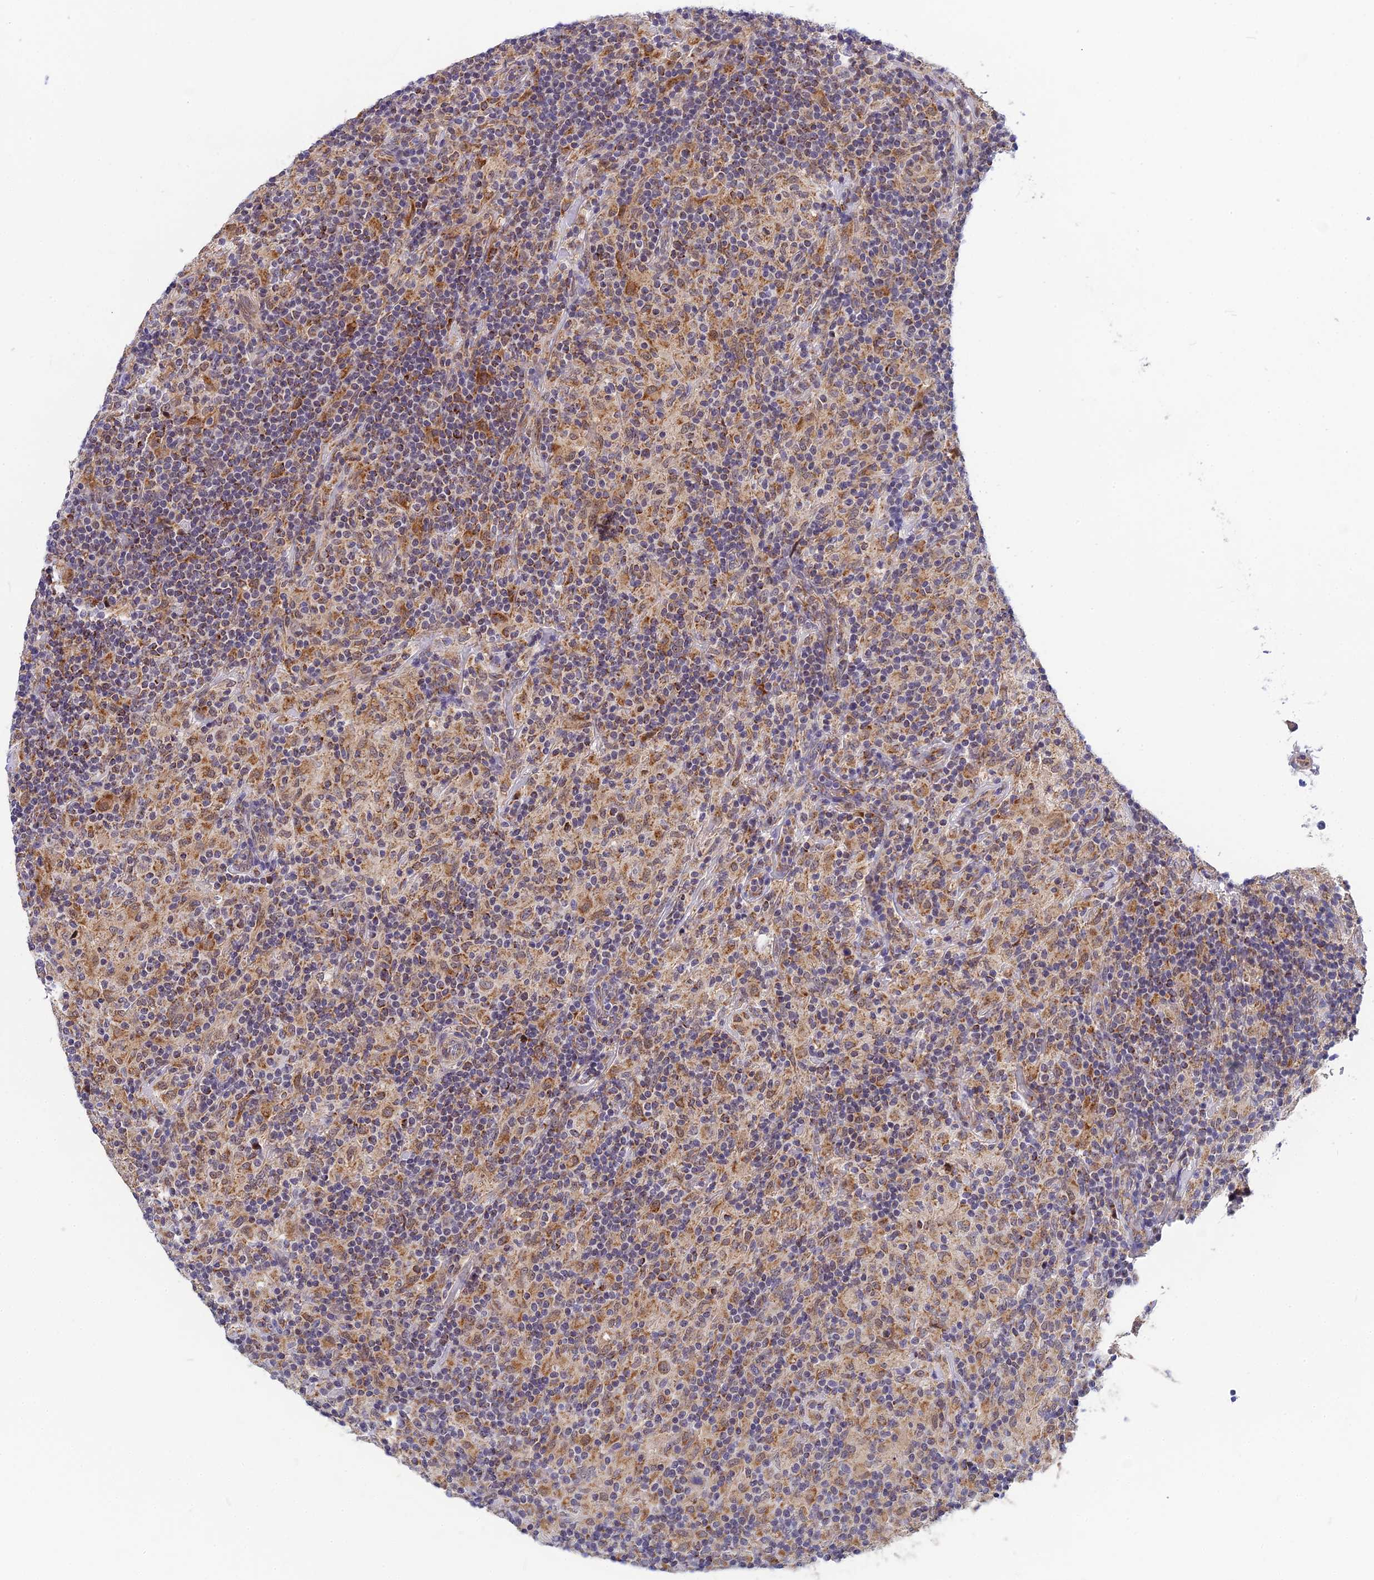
{"staining": {"intensity": "weak", "quantity": ">75%", "location": "cytoplasmic/membranous"}, "tissue": "lymphoma", "cell_type": "Tumor cells", "image_type": "cancer", "snomed": [{"axis": "morphology", "description": "Hodgkin's disease, NOS"}, {"axis": "topography", "description": "Lymph node"}], "caption": "A histopathology image of lymphoma stained for a protein exhibits weak cytoplasmic/membranous brown staining in tumor cells.", "gene": "CMC1", "patient": {"sex": "male", "age": 70}}